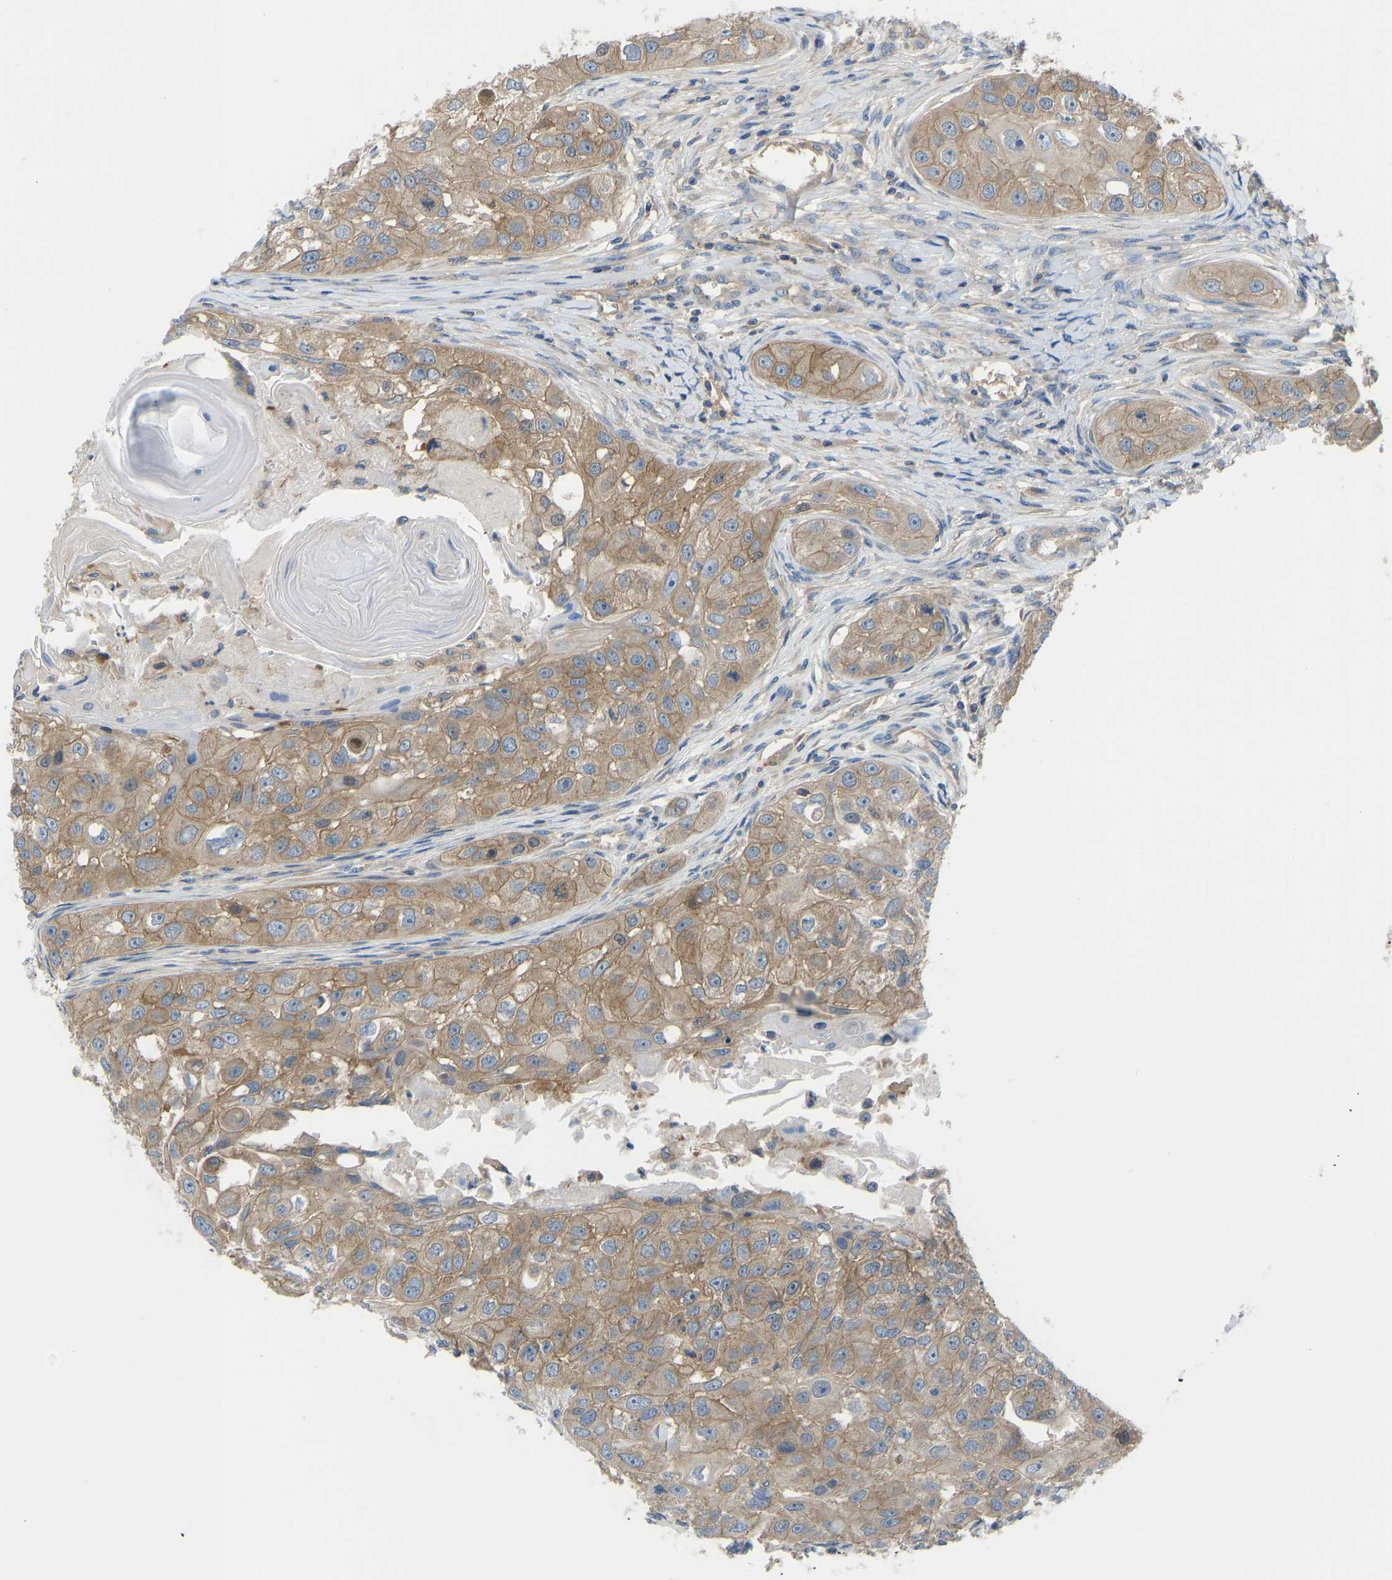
{"staining": {"intensity": "moderate", "quantity": ">75%", "location": "cytoplasmic/membranous"}, "tissue": "head and neck cancer", "cell_type": "Tumor cells", "image_type": "cancer", "snomed": [{"axis": "morphology", "description": "Normal tissue, NOS"}, {"axis": "morphology", "description": "Squamous cell carcinoma, NOS"}, {"axis": "topography", "description": "Skeletal muscle"}, {"axis": "topography", "description": "Head-Neck"}], "caption": "Human squamous cell carcinoma (head and neck) stained for a protein (brown) reveals moderate cytoplasmic/membranous positive positivity in approximately >75% of tumor cells.", "gene": "PPP3CA", "patient": {"sex": "male", "age": 51}}